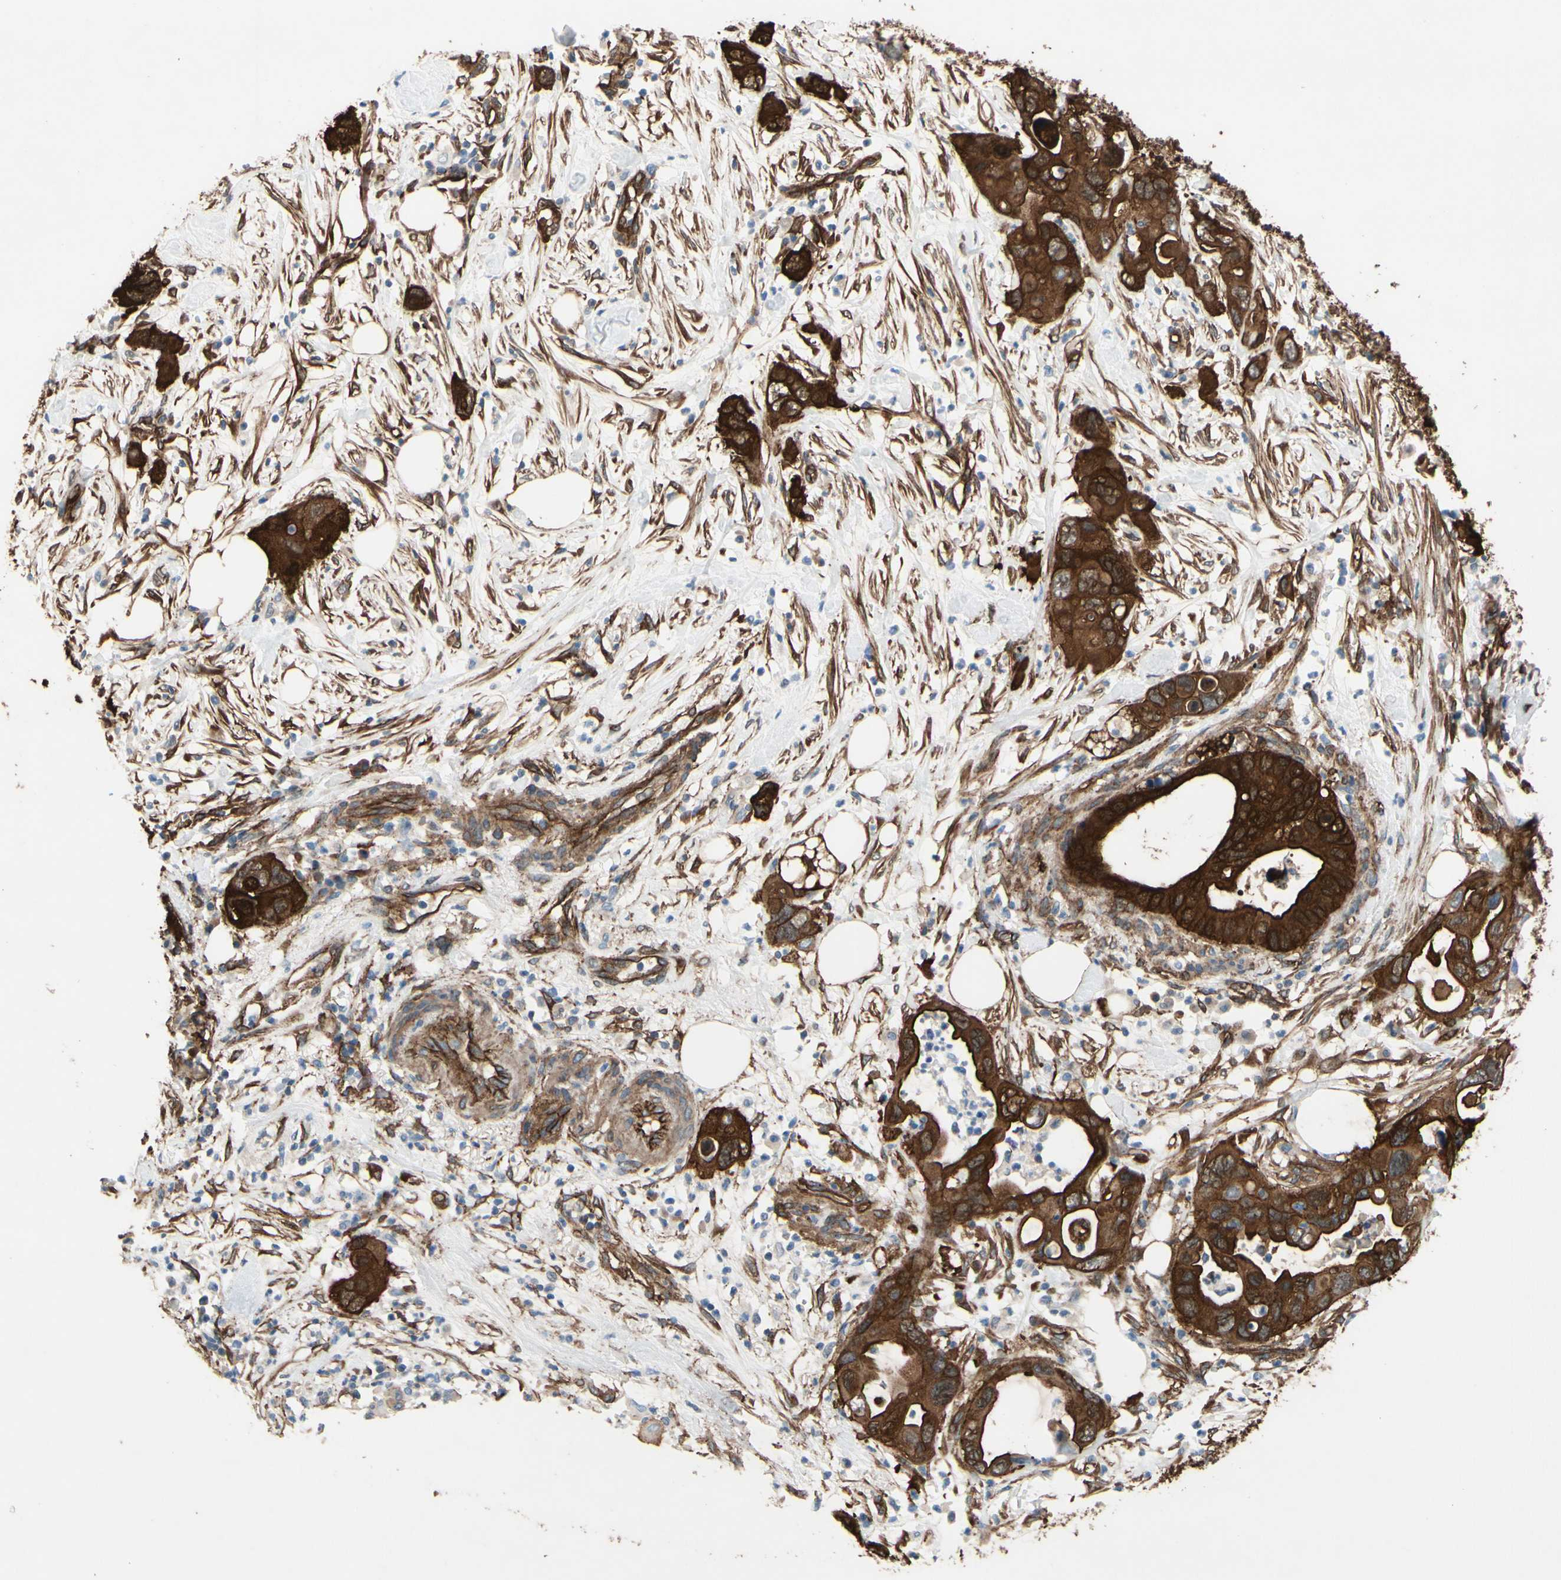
{"staining": {"intensity": "strong", "quantity": ">75%", "location": "cytoplasmic/membranous"}, "tissue": "pancreatic cancer", "cell_type": "Tumor cells", "image_type": "cancer", "snomed": [{"axis": "morphology", "description": "Adenocarcinoma, NOS"}, {"axis": "topography", "description": "Pancreas"}], "caption": "Protein staining of pancreatic cancer (adenocarcinoma) tissue displays strong cytoplasmic/membranous positivity in approximately >75% of tumor cells. Nuclei are stained in blue.", "gene": "CTTNBP2", "patient": {"sex": "female", "age": 71}}